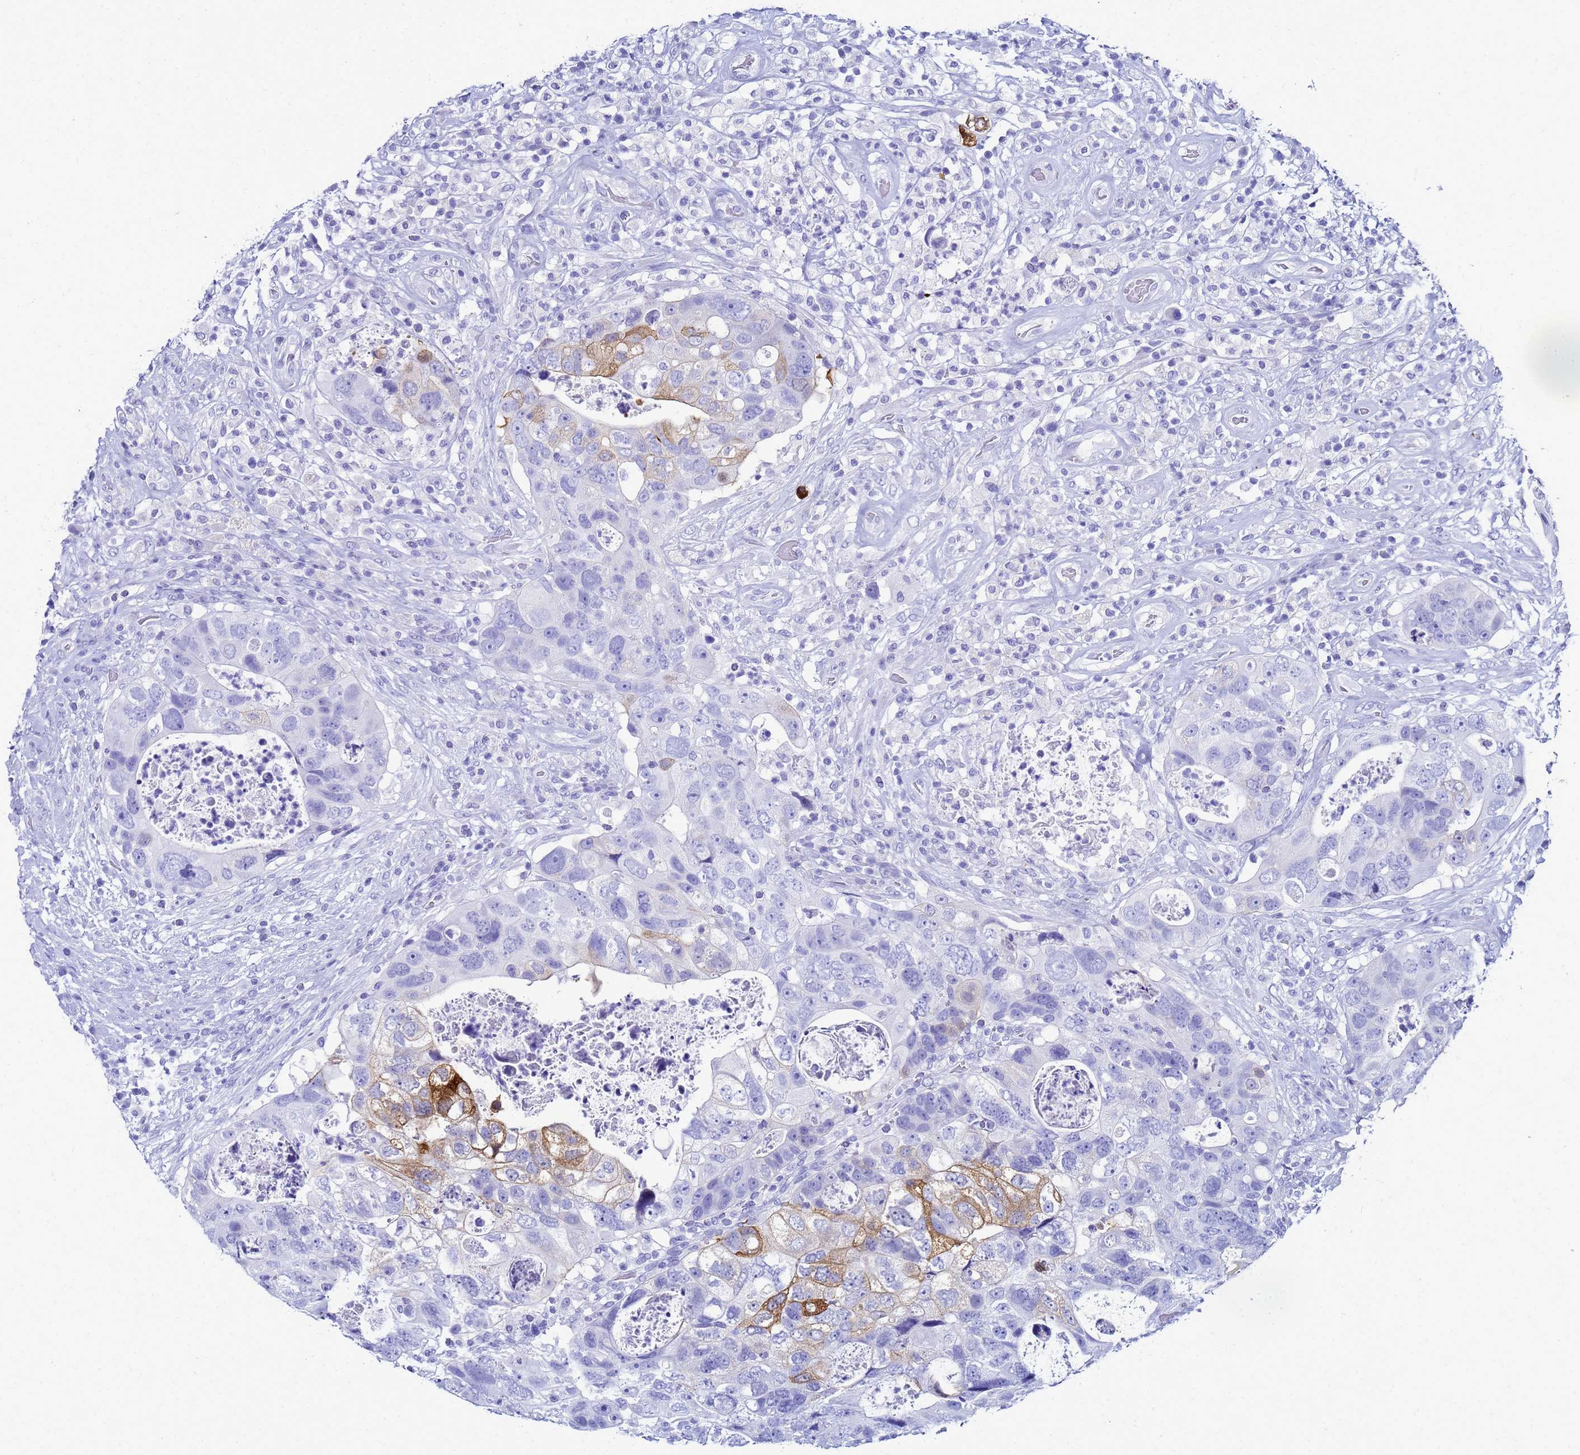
{"staining": {"intensity": "moderate", "quantity": "<25%", "location": "cytoplasmic/membranous"}, "tissue": "colorectal cancer", "cell_type": "Tumor cells", "image_type": "cancer", "snomed": [{"axis": "morphology", "description": "Adenocarcinoma, NOS"}, {"axis": "topography", "description": "Rectum"}], "caption": "Colorectal cancer tissue reveals moderate cytoplasmic/membranous positivity in about <25% of tumor cells, visualized by immunohistochemistry. (DAB = brown stain, brightfield microscopy at high magnification).", "gene": "CKB", "patient": {"sex": "male", "age": 59}}